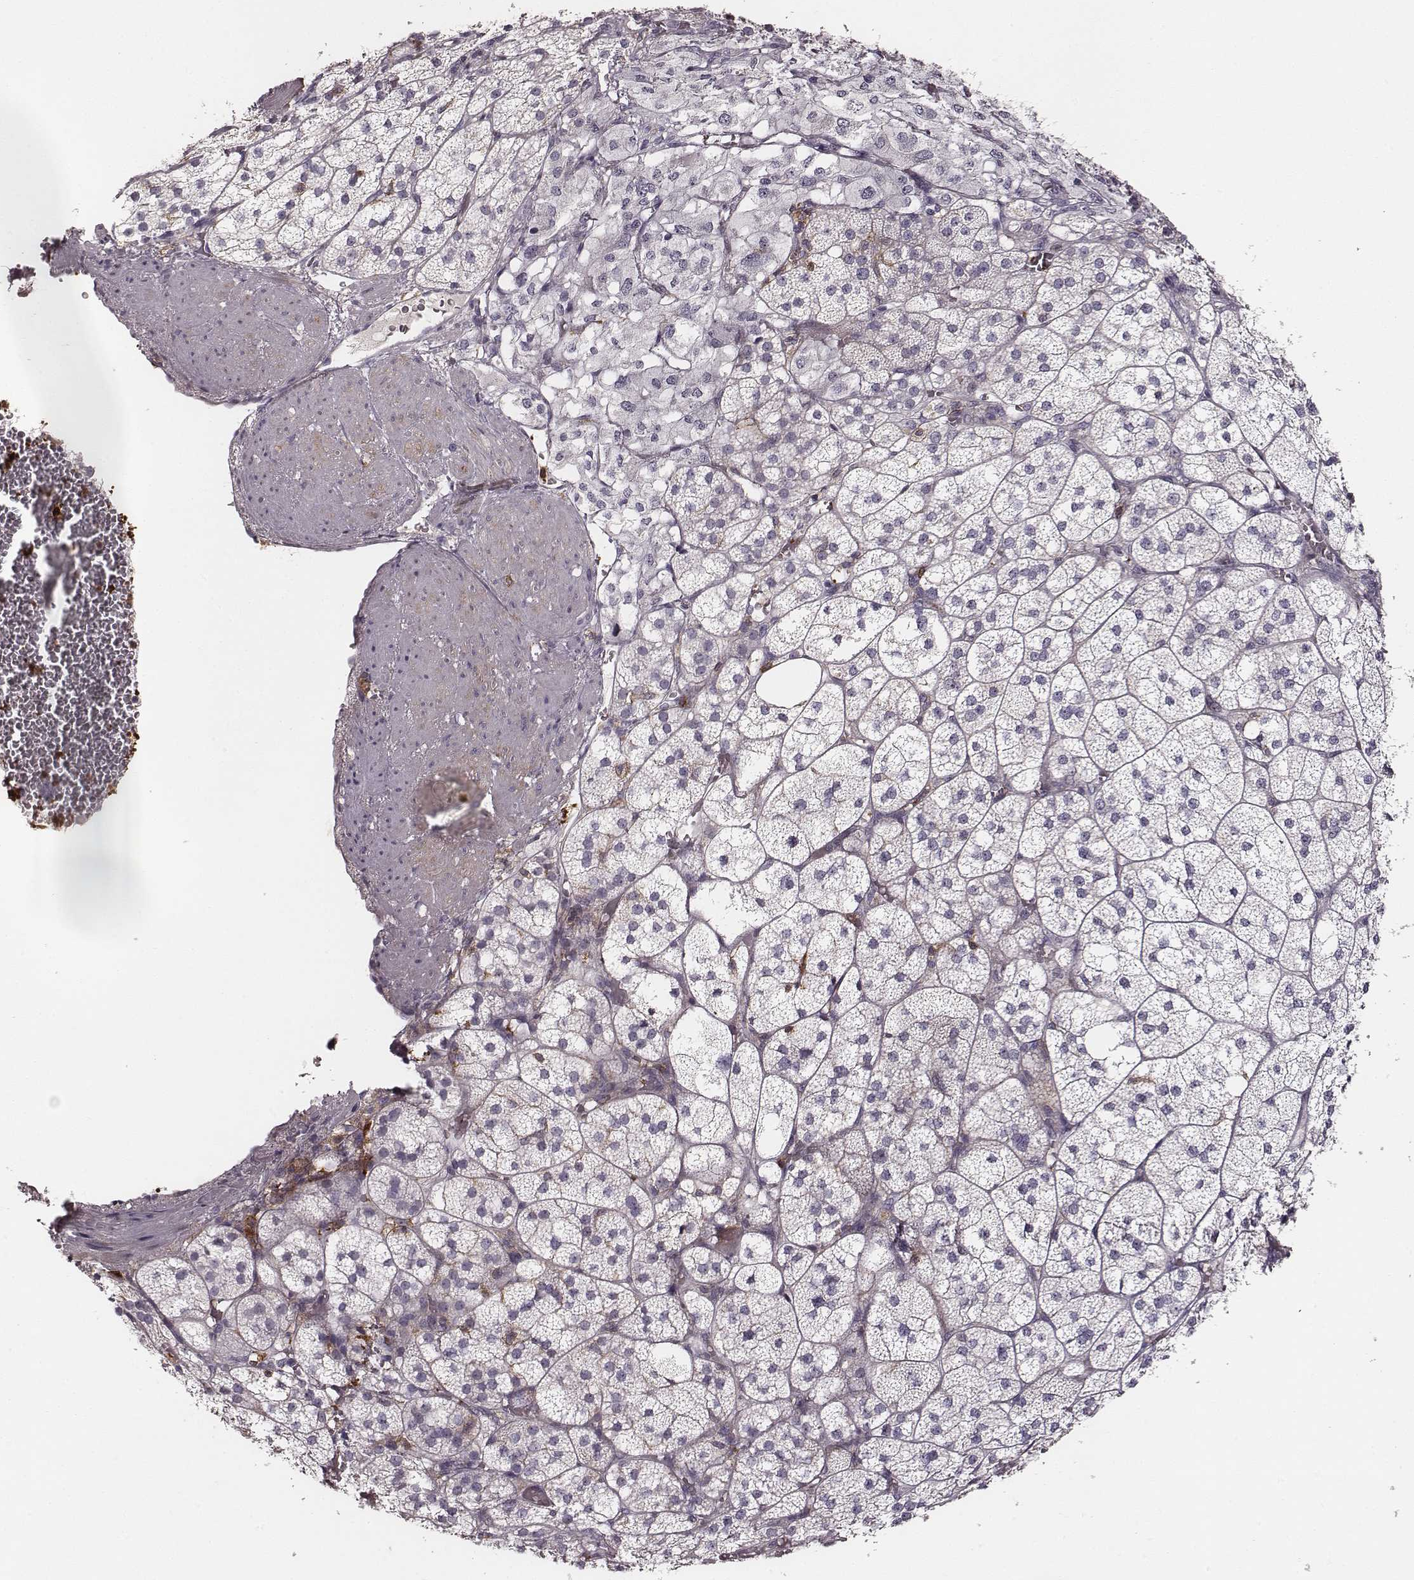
{"staining": {"intensity": "negative", "quantity": "none", "location": "none"}, "tissue": "adrenal gland", "cell_type": "Glandular cells", "image_type": "normal", "snomed": [{"axis": "morphology", "description": "Normal tissue, NOS"}, {"axis": "topography", "description": "Adrenal gland"}], "caption": "There is no significant expression in glandular cells of adrenal gland.", "gene": "ZYX", "patient": {"sex": "female", "age": 60}}